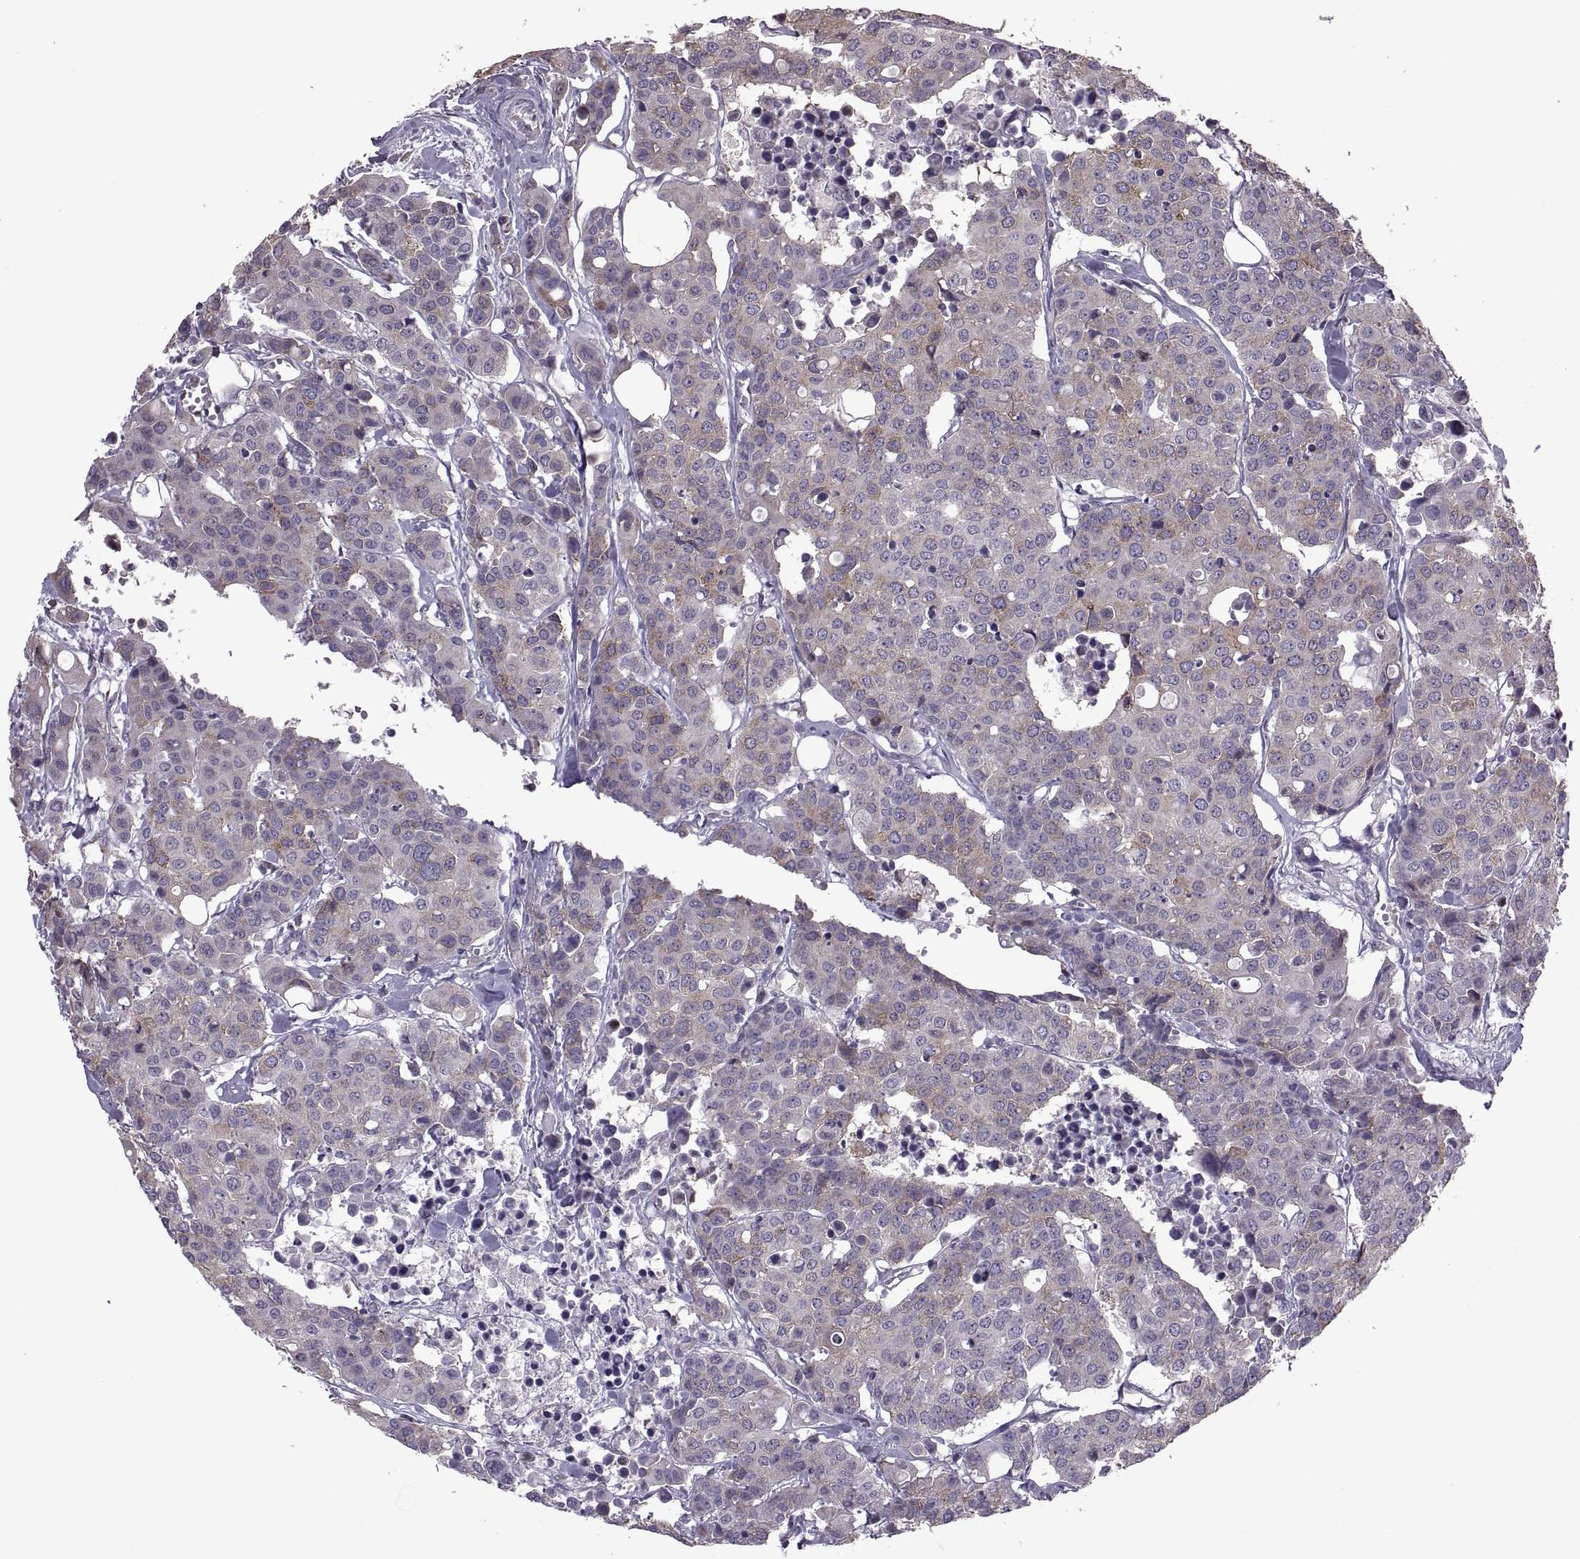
{"staining": {"intensity": "weak", "quantity": "25%-75%", "location": "cytoplasmic/membranous"}, "tissue": "carcinoid", "cell_type": "Tumor cells", "image_type": "cancer", "snomed": [{"axis": "morphology", "description": "Carcinoid, malignant, NOS"}, {"axis": "topography", "description": "Colon"}], "caption": "Weak cytoplasmic/membranous positivity for a protein is appreciated in approximately 25%-75% of tumor cells of carcinoid using immunohistochemistry (IHC).", "gene": "PABPC1", "patient": {"sex": "male", "age": 81}}